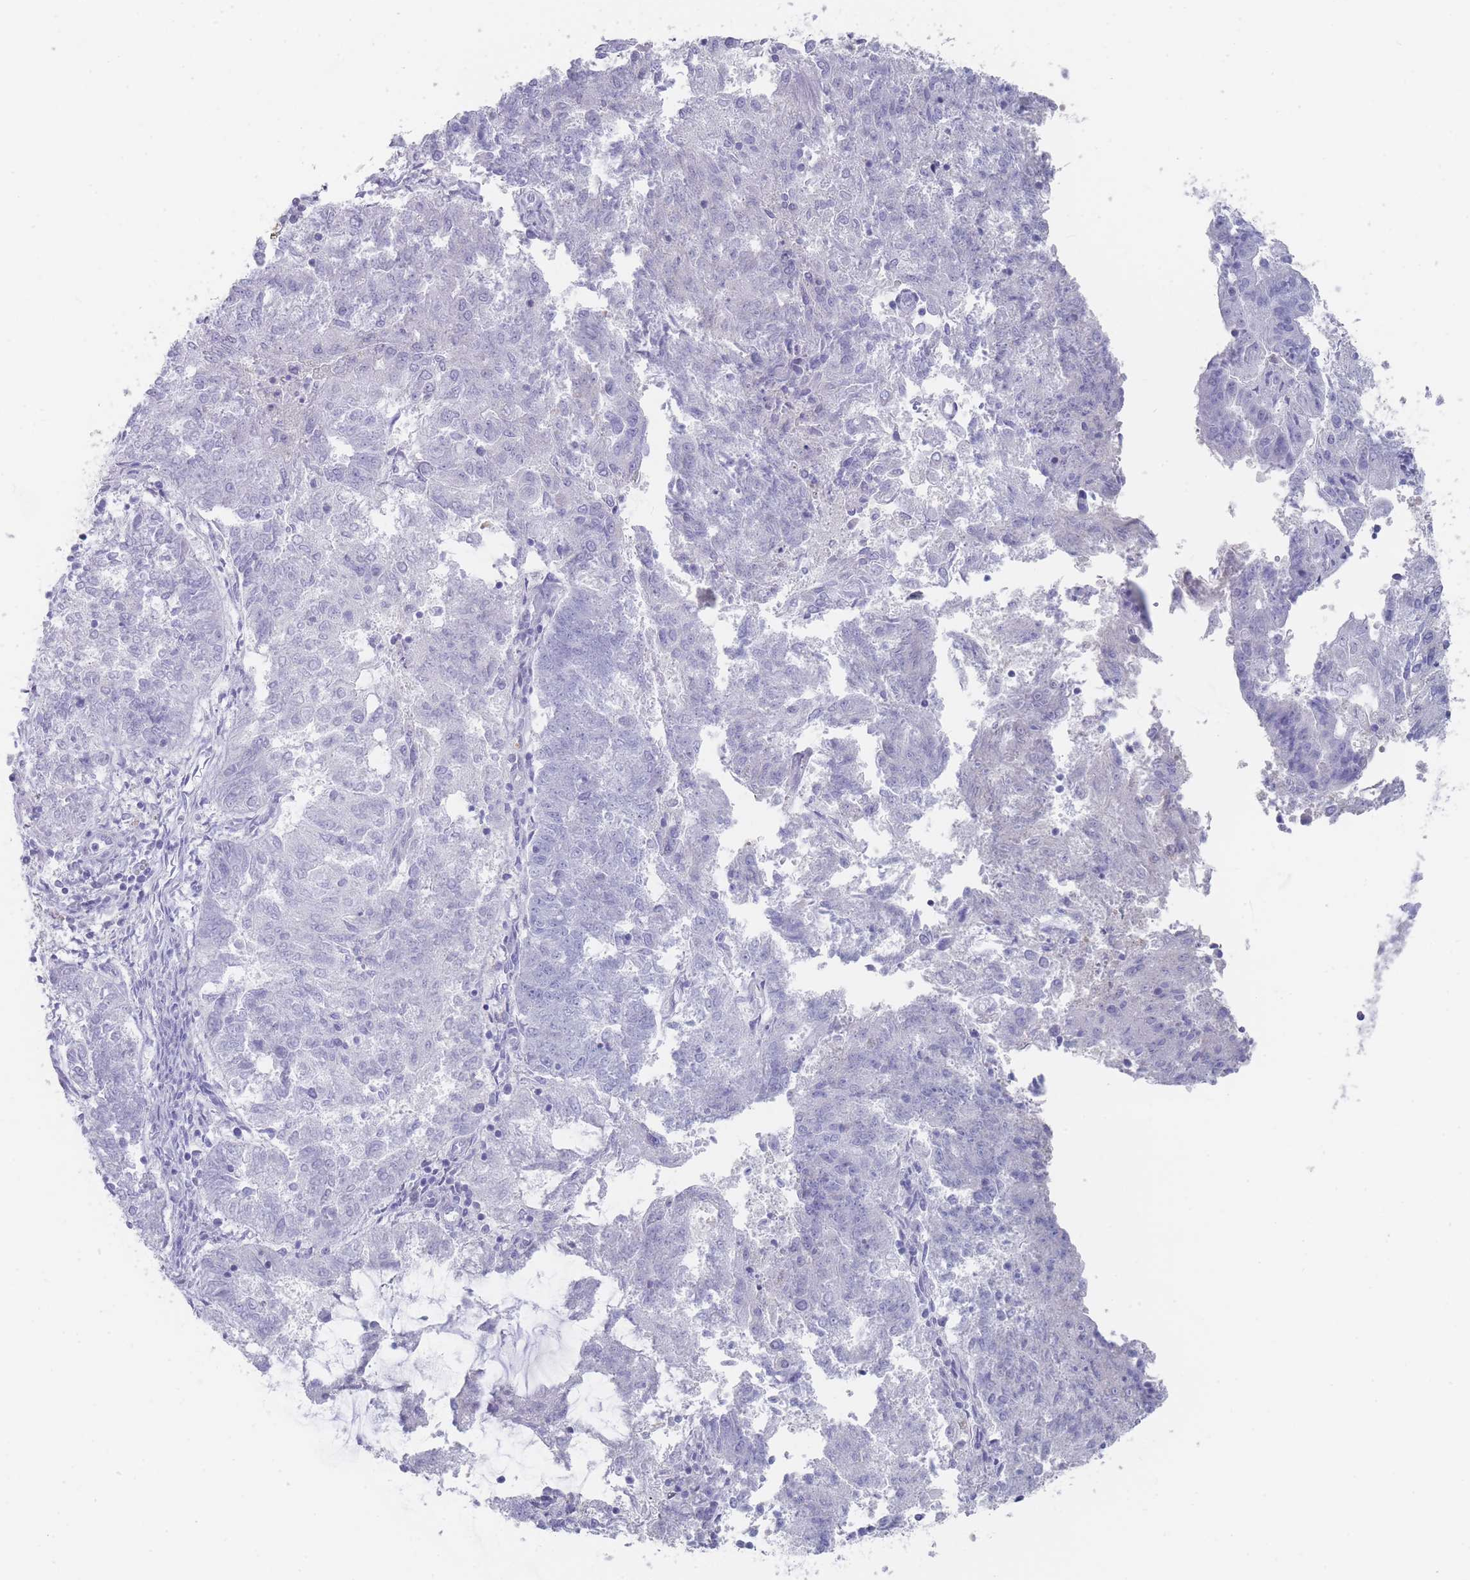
{"staining": {"intensity": "negative", "quantity": "none", "location": "none"}, "tissue": "endometrial cancer", "cell_type": "Tumor cells", "image_type": "cancer", "snomed": [{"axis": "morphology", "description": "Adenocarcinoma, NOS"}, {"axis": "topography", "description": "Endometrium"}], "caption": "DAB immunohistochemical staining of endometrial cancer (adenocarcinoma) exhibits no significant staining in tumor cells.", "gene": "CYP51A1", "patient": {"sex": "female", "age": 82}}